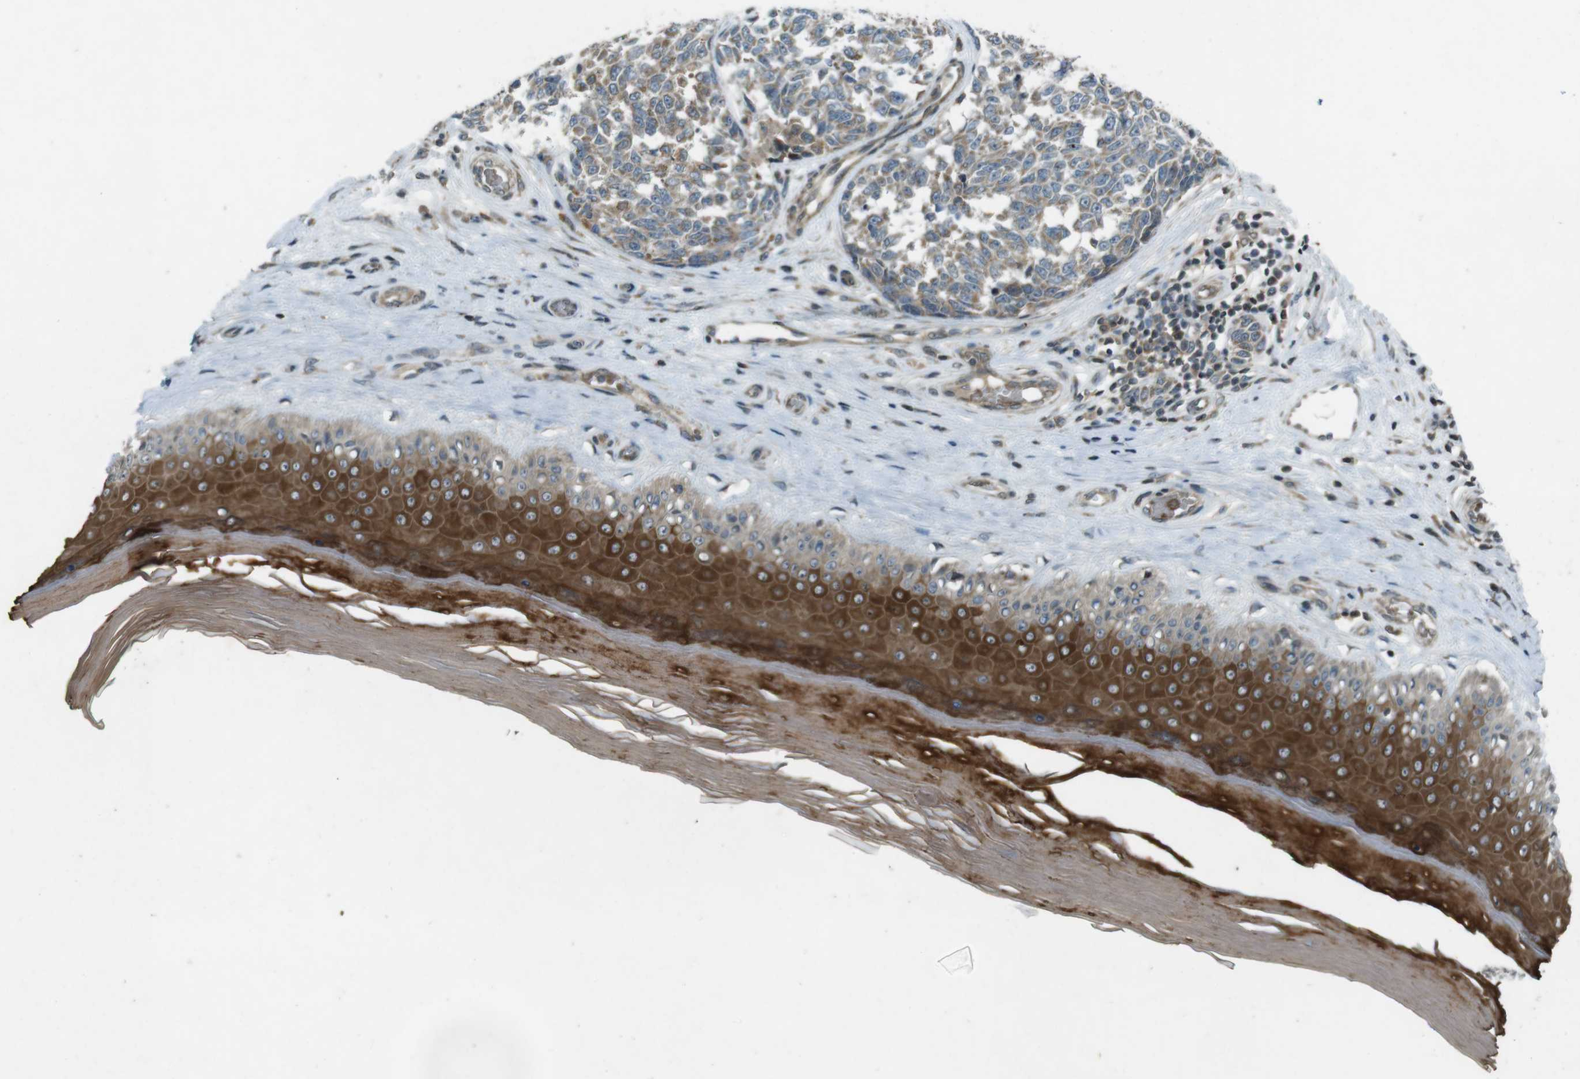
{"staining": {"intensity": "weak", "quantity": ">75%", "location": "cytoplasmic/membranous"}, "tissue": "melanoma", "cell_type": "Tumor cells", "image_type": "cancer", "snomed": [{"axis": "morphology", "description": "Malignant melanoma, NOS"}, {"axis": "topography", "description": "Skin"}], "caption": "The immunohistochemical stain shows weak cytoplasmic/membranous expression in tumor cells of melanoma tissue. (Brightfield microscopy of DAB IHC at high magnification).", "gene": "ZYX", "patient": {"sex": "female", "age": 64}}